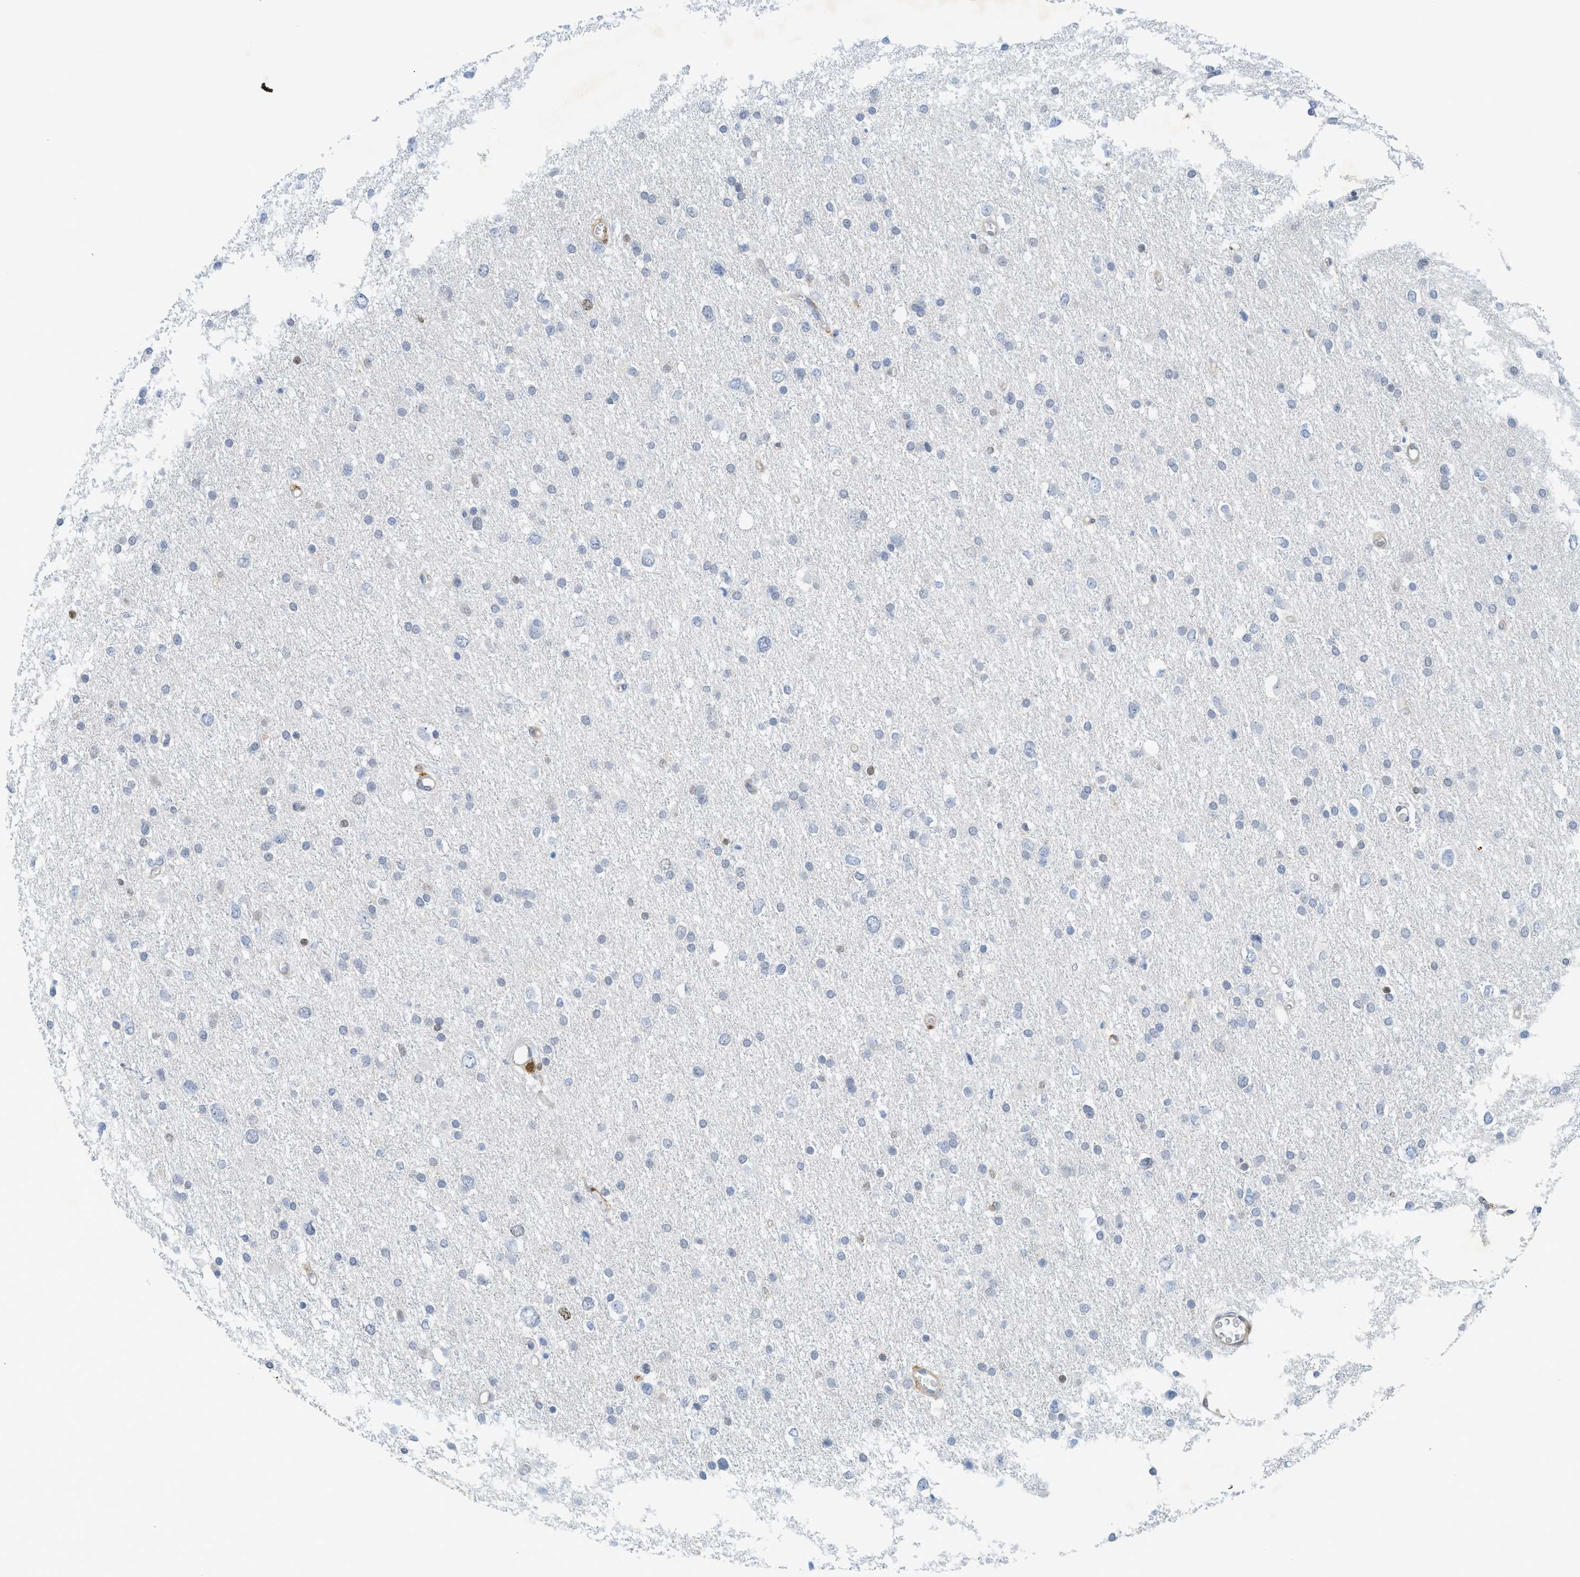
{"staining": {"intensity": "weak", "quantity": "<25%", "location": "nuclear"}, "tissue": "glioma", "cell_type": "Tumor cells", "image_type": "cancer", "snomed": [{"axis": "morphology", "description": "Glioma, malignant, Low grade"}, {"axis": "topography", "description": "Brain"}], "caption": "High magnification brightfield microscopy of glioma stained with DAB (brown) and counterstained with hematoxylin (blue): tumor cells show no significant positivity. (DAB immunohistochemistry (IHC), high magnification).", "gene": "SH3D19", "patient": {"sex": "female", "age": 37}}